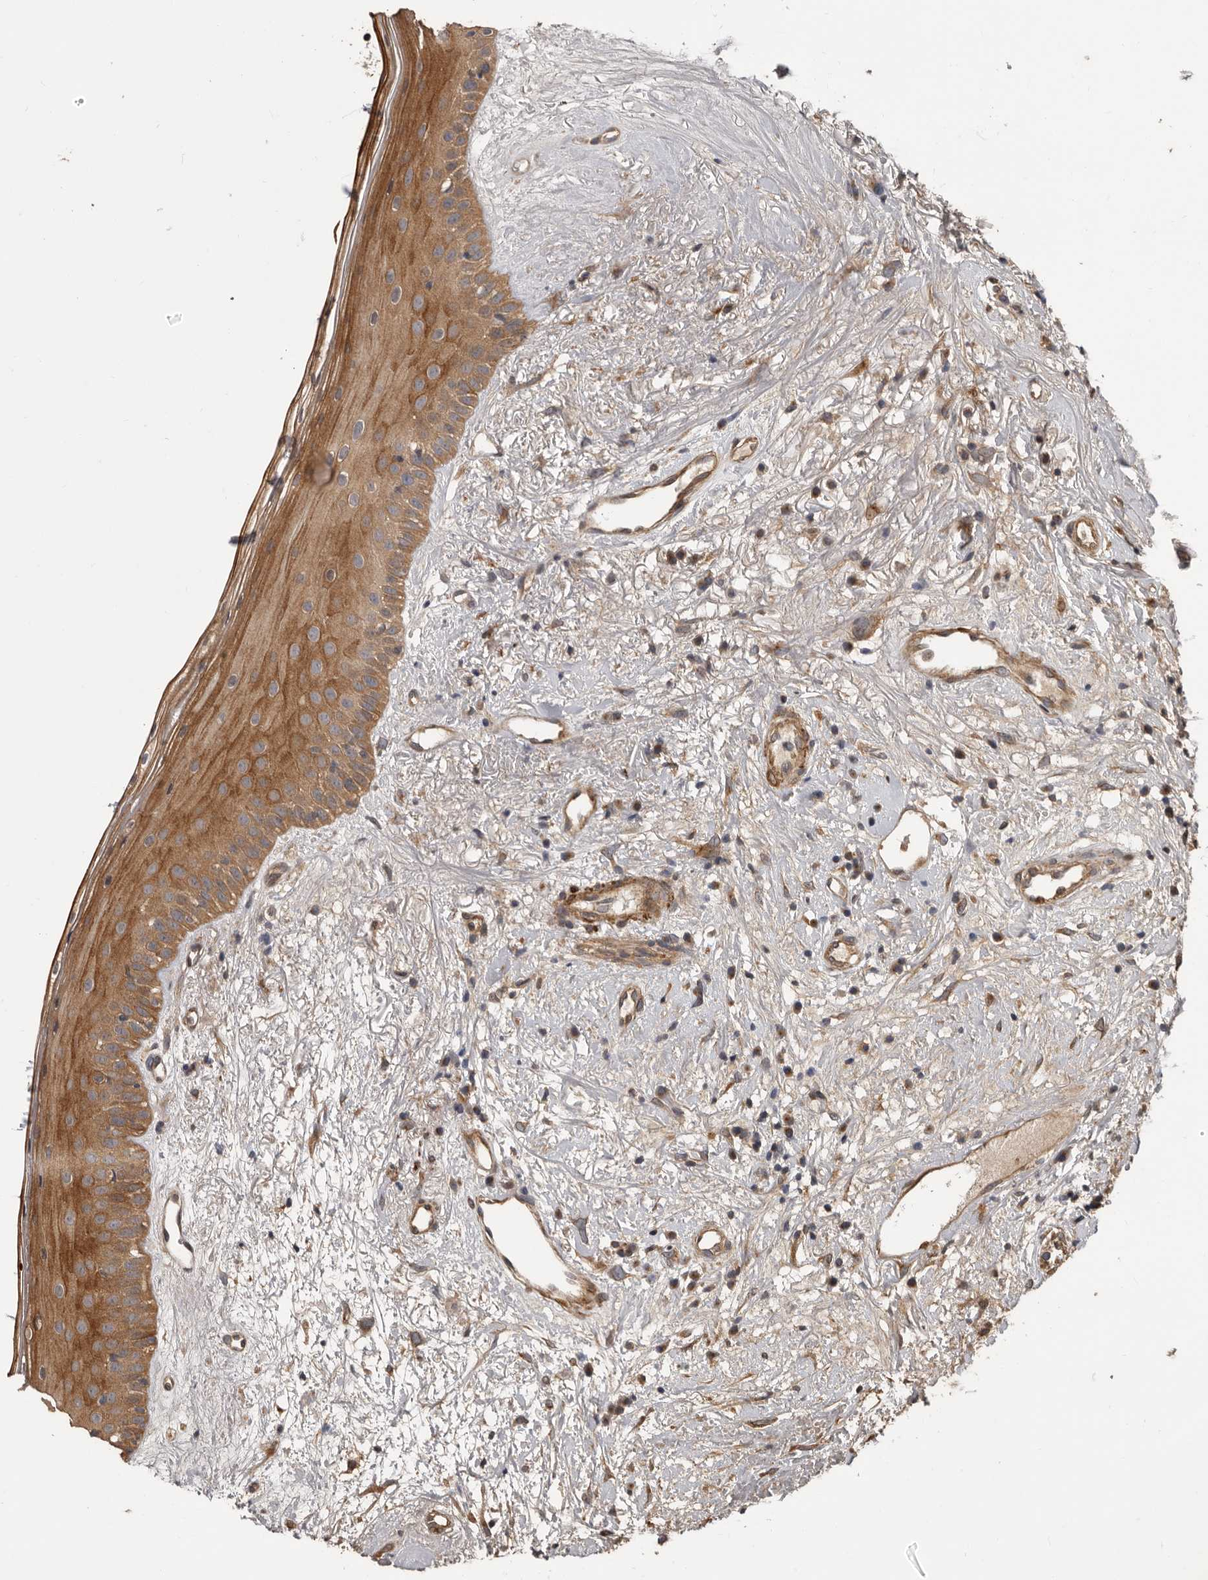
{"staining": {"intensity": "strong", "quantity": ">75%", "location": "cytoplasmic/membranous"}, "tissue": "oral mucosa", "cell_type": "Squamous epithelial cells", "image_type": "normal", "snomed": [{"axis": "morphology", "description": "Normal tissue, NOS"}, {"axis": "topography", "description": "Oral tissue"}], "caption": "IHC histopathology image of normal human oral mucosa stained for a protein (brown), which demonstrates high levels of strong cytoplasmic/membranous expression in about >75% of squamous epithelial cells.", "gene": "ARHGEF5", "patient": {"sex": "female", "age": 63}}